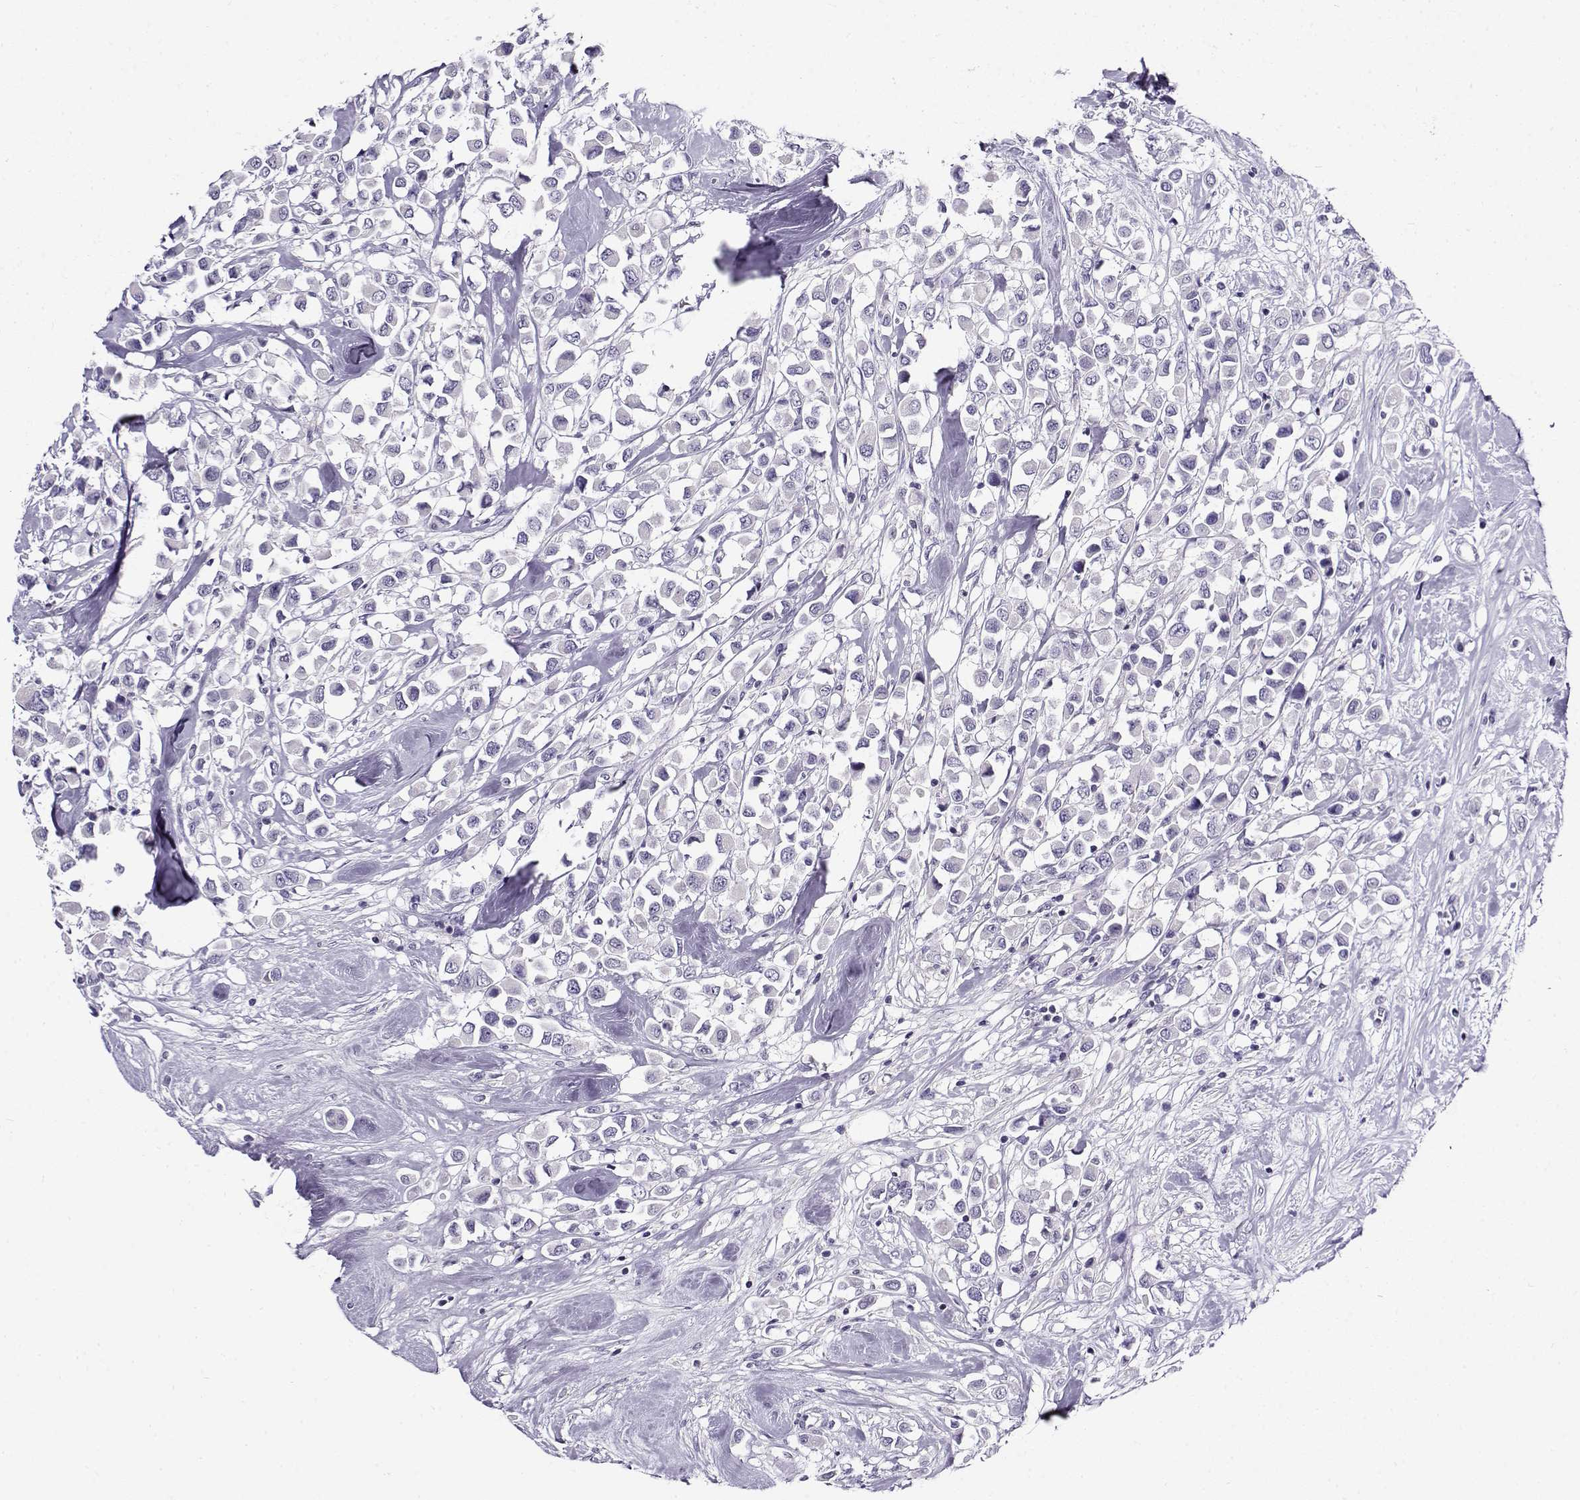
{"staining": {"intensity": "negative", "quantity": "none", "location": "none"}, "tissue": "breast cancer", "cell_type": "Tumor cells", "image_type": "cancer", "snomed": [{"axis": "morphology", "description": "Duct carcinoma"}, {"axis": "topography", "description": "Breast"}], "caption": "Histopathology image shows no significant protein staining in tumor cells of intraductal carcinoma (breast). (DAB immunohistochemistry, high magnification).", "gene": "FEZF1", "patient": {"sex": "female", "age": 61}}